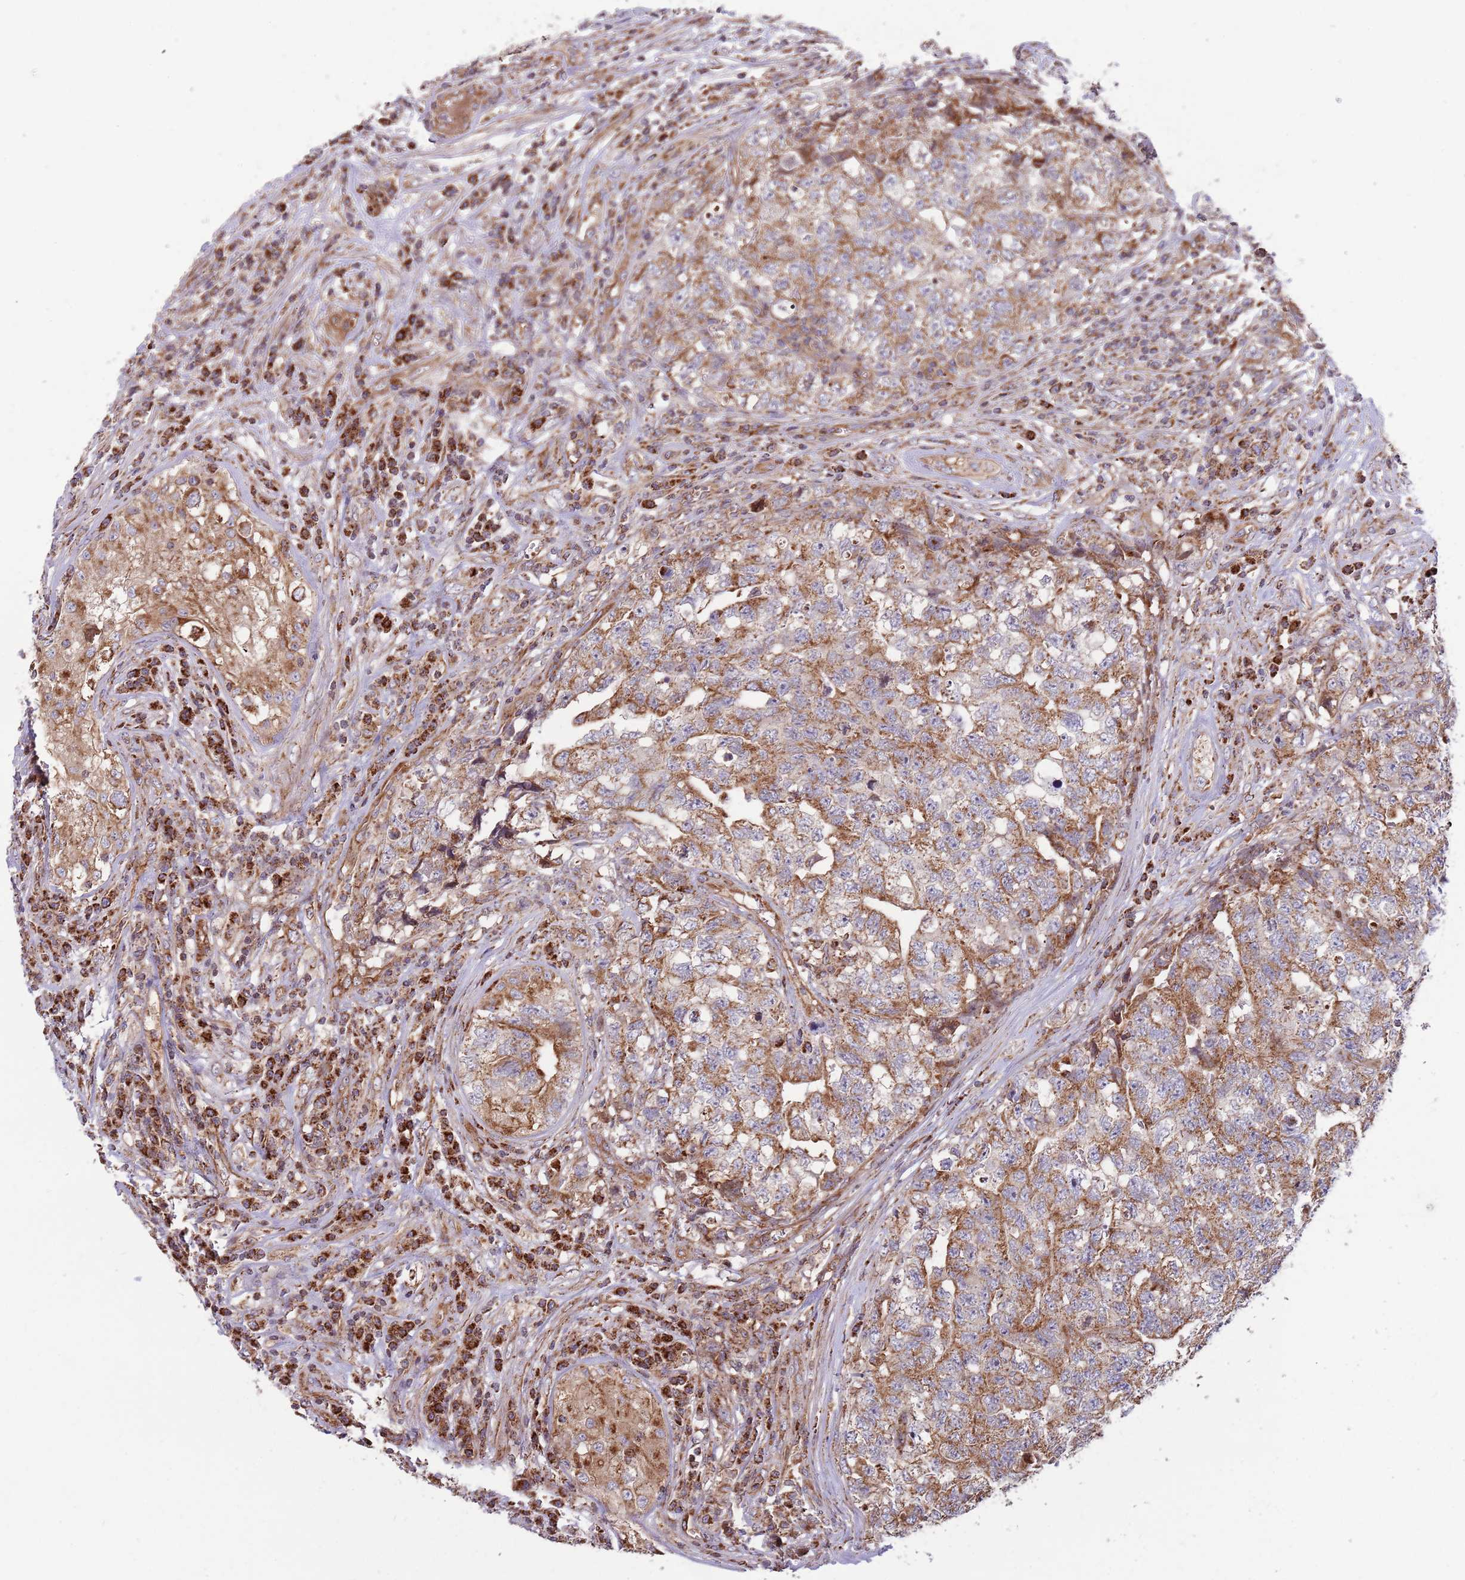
{"staining": {"intensity": "moderate", "quantity": ">75%", "location": "cytoplasmic/membranous"}, "tissue": "testis cancer", "cell_type": "Tumor cells", "image_type": "cancer", "snomed": [{"axis": "morphology", "description": "Carcinoma, Embryonal, NOS"}, {"axis": "topography", "description": "Testis"}], "caption": "Immunohistochemistry of testis cancer shows medium levels of moderate cytoplasmic/membranous positivity in approximately >75% of tumor cells. (DAB (3,3'-diaminobenzidine) IHC, brown staining for protein, blue staining for nuclei).", "gene": "ATP5PD", "patient": {"sex": "male", "age": 31}}